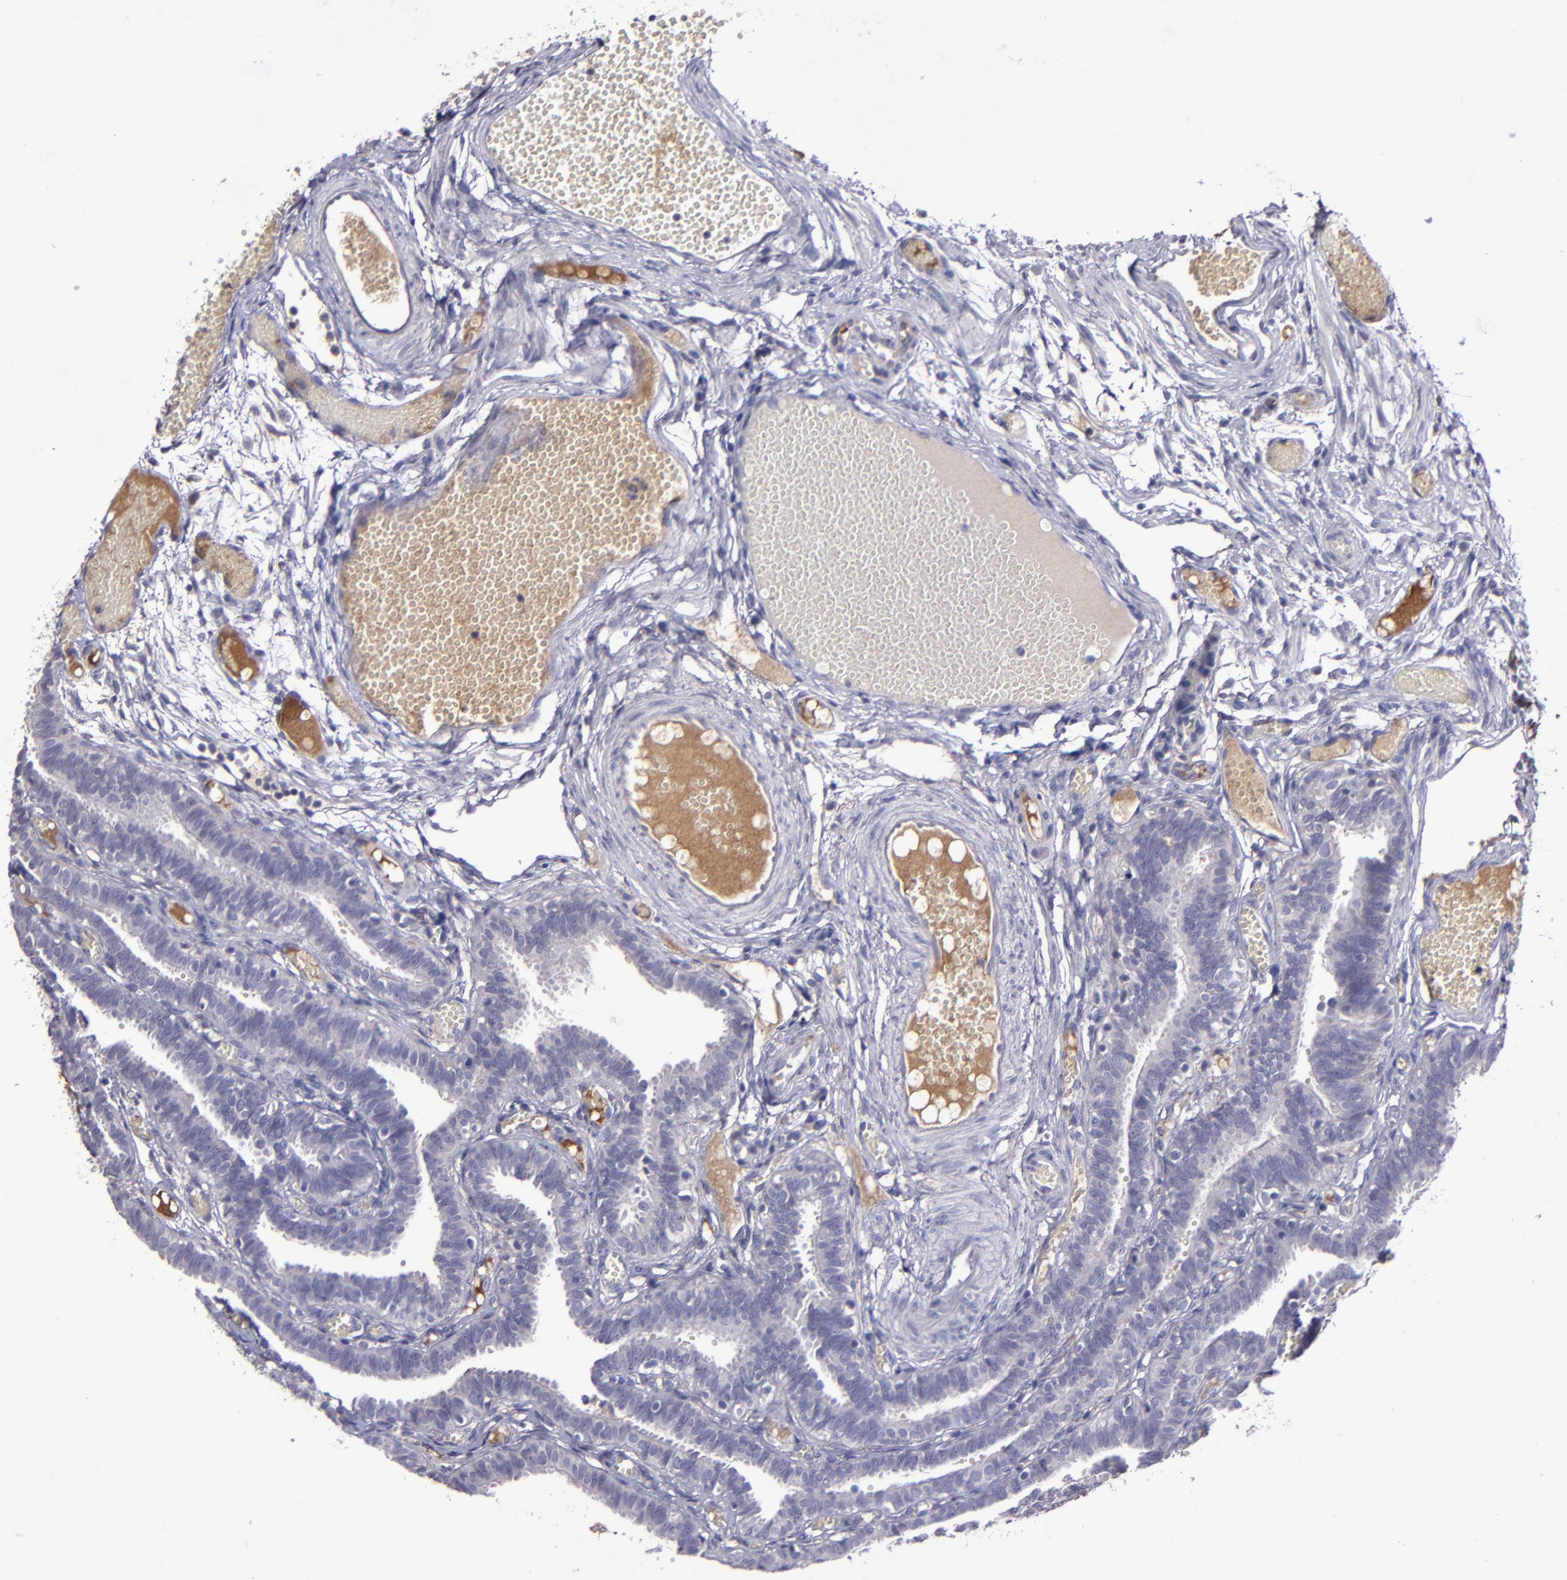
{"staining": {"intensity": "weak", "quantity": "<25%", "location": "cytoplasmic/membranous"}, "tissue": "fallopian tube", "cell_type": "Glandular cells", "image_type": "normal", "snomed": [{"axis": "morphology", "description": "Normal tissue, NOS"}, {"axis": "topography", "description": "Fallopian tube"}], "caption": "Fallopian tube stained for a protein using IHC shows no staining glandular cells.", "gene": "MASP1", "patient": {"sex": "female", "age": 29}}